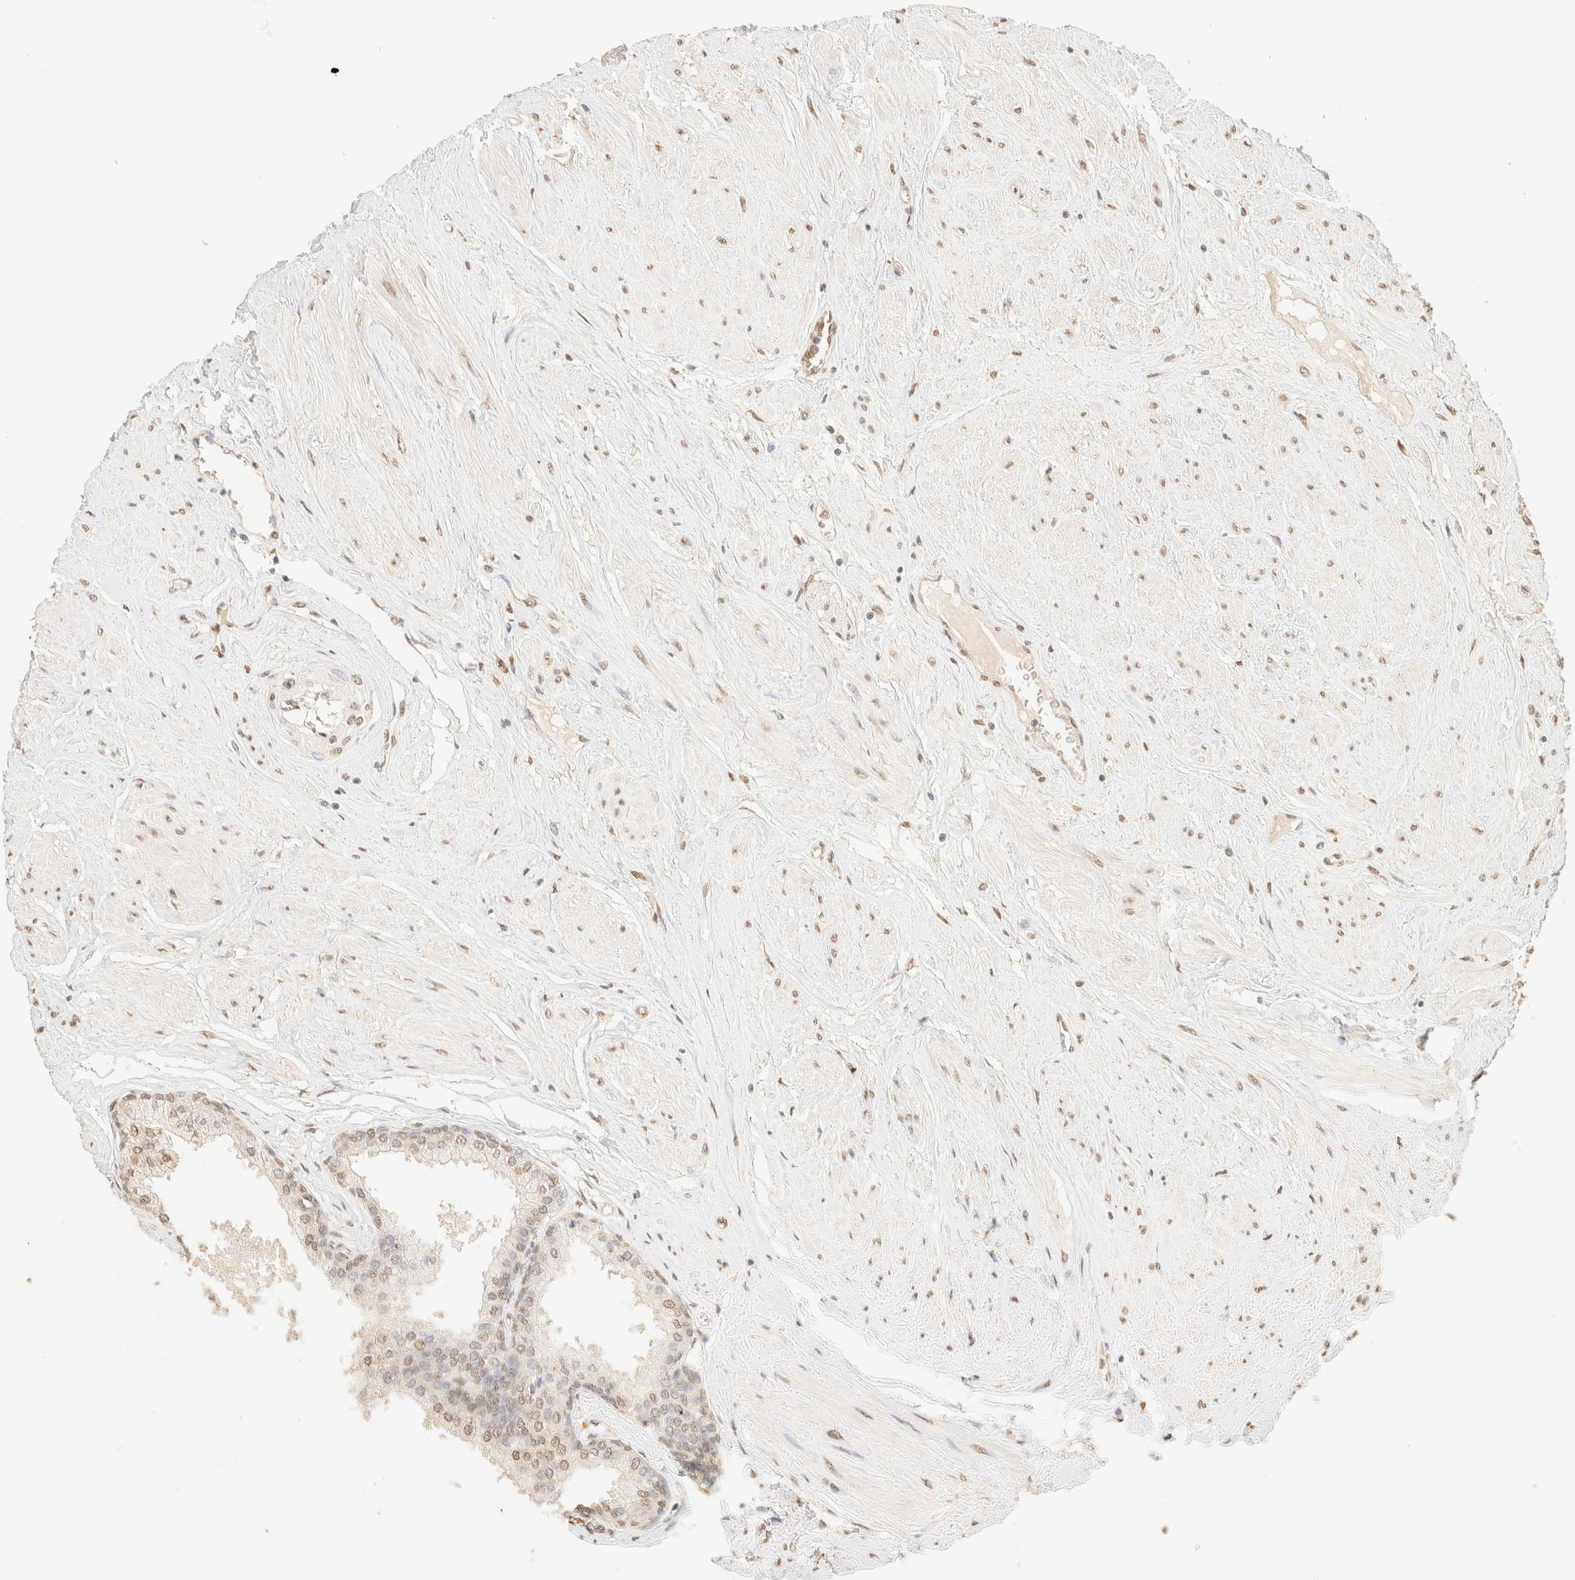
{"staining": {"intensity": "weak", "quantity": "25%-75%", "location": "nuclear"}, "tissue": "seminal vesicle", "cell_type": "Glandular cells", "image_type": "normal", "snomed": [{"axis": "morphology", "description": "Normal tissue, NOS"}, {"axis": "topography", "description": "Prostate"}, {"axis": "topography", "description": "Seminal veicle"}], "caption": "Brown immunohistochemical staining in benign human seminal vesicle displays weak nuclear expression in about 25%-75% of glandular cells. The staining was performed using DAB (3,3'-diaminobenzidine), with brown indicating positive protein expression. Nuclei are stained blue with hematoxylin.", "gene": "S100A13", "patient": {"sex": "male", "age": 60}}